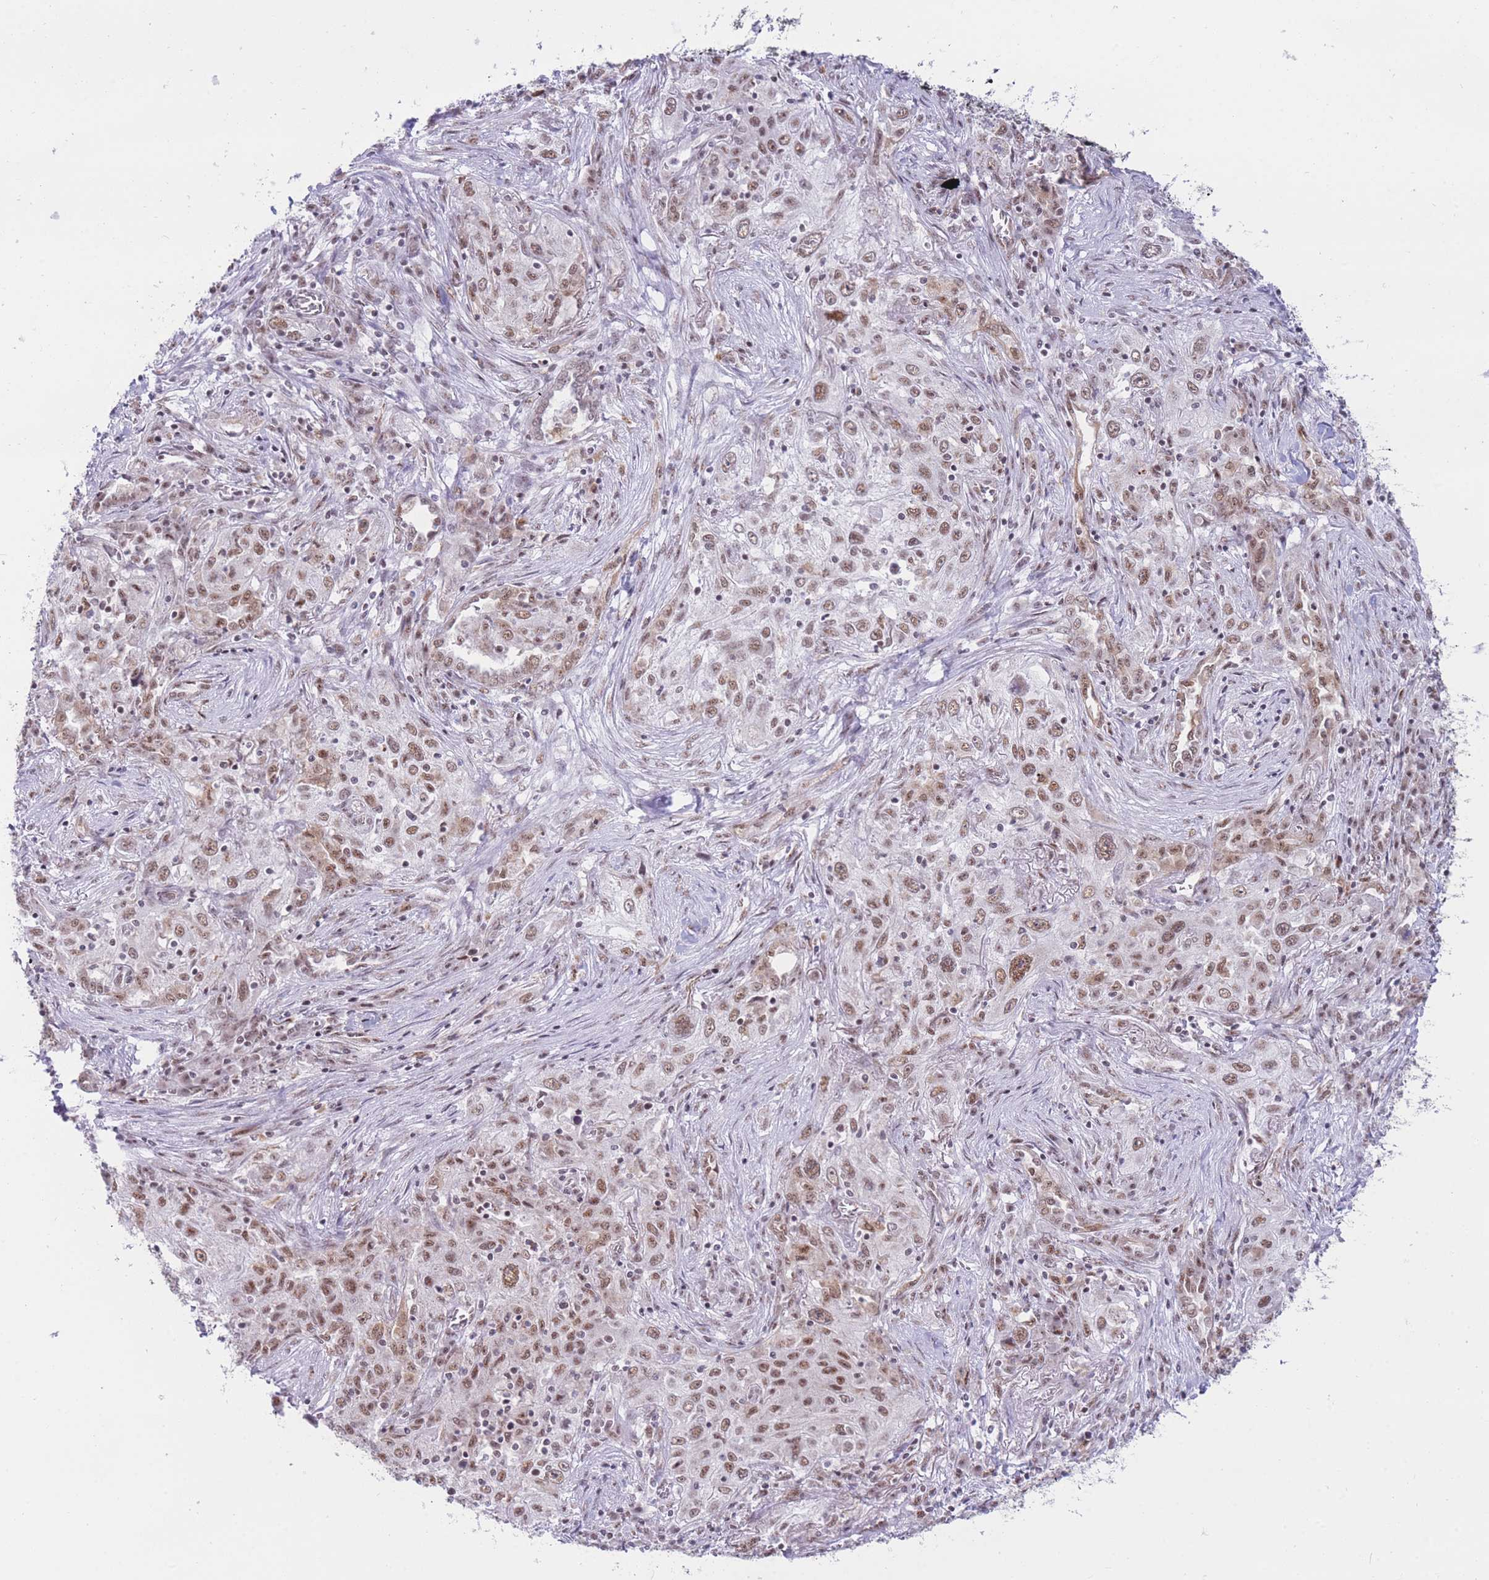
{"staining": {"intensity": "moderate", "quantity": ">75%", "location": "nuclear"}, "tissue": "lung cancer", "cell_type": "Tumor cells", "image_type": "cancer", "snomed": [{"axis": "morphology", "description": "Squamous cell carcinoma, NOS"}, {"axis": "topography", "description": "Lung"}], "caption": "Immunohistochemistry (DAB) staining of squamous cell carcinoma (lung) demonstrates moderate nuclear protein expression in approximately >75% of tumor cells. The staining was performed using DAB (3,3'-diaminobenzidine) to visualize the protein expression in brown, while the nuclei were stained in blue with hematoxylin (Magnification: 20x).", "gene": "CYP2B6", "patient": {"sex": "female", "age": 69}}